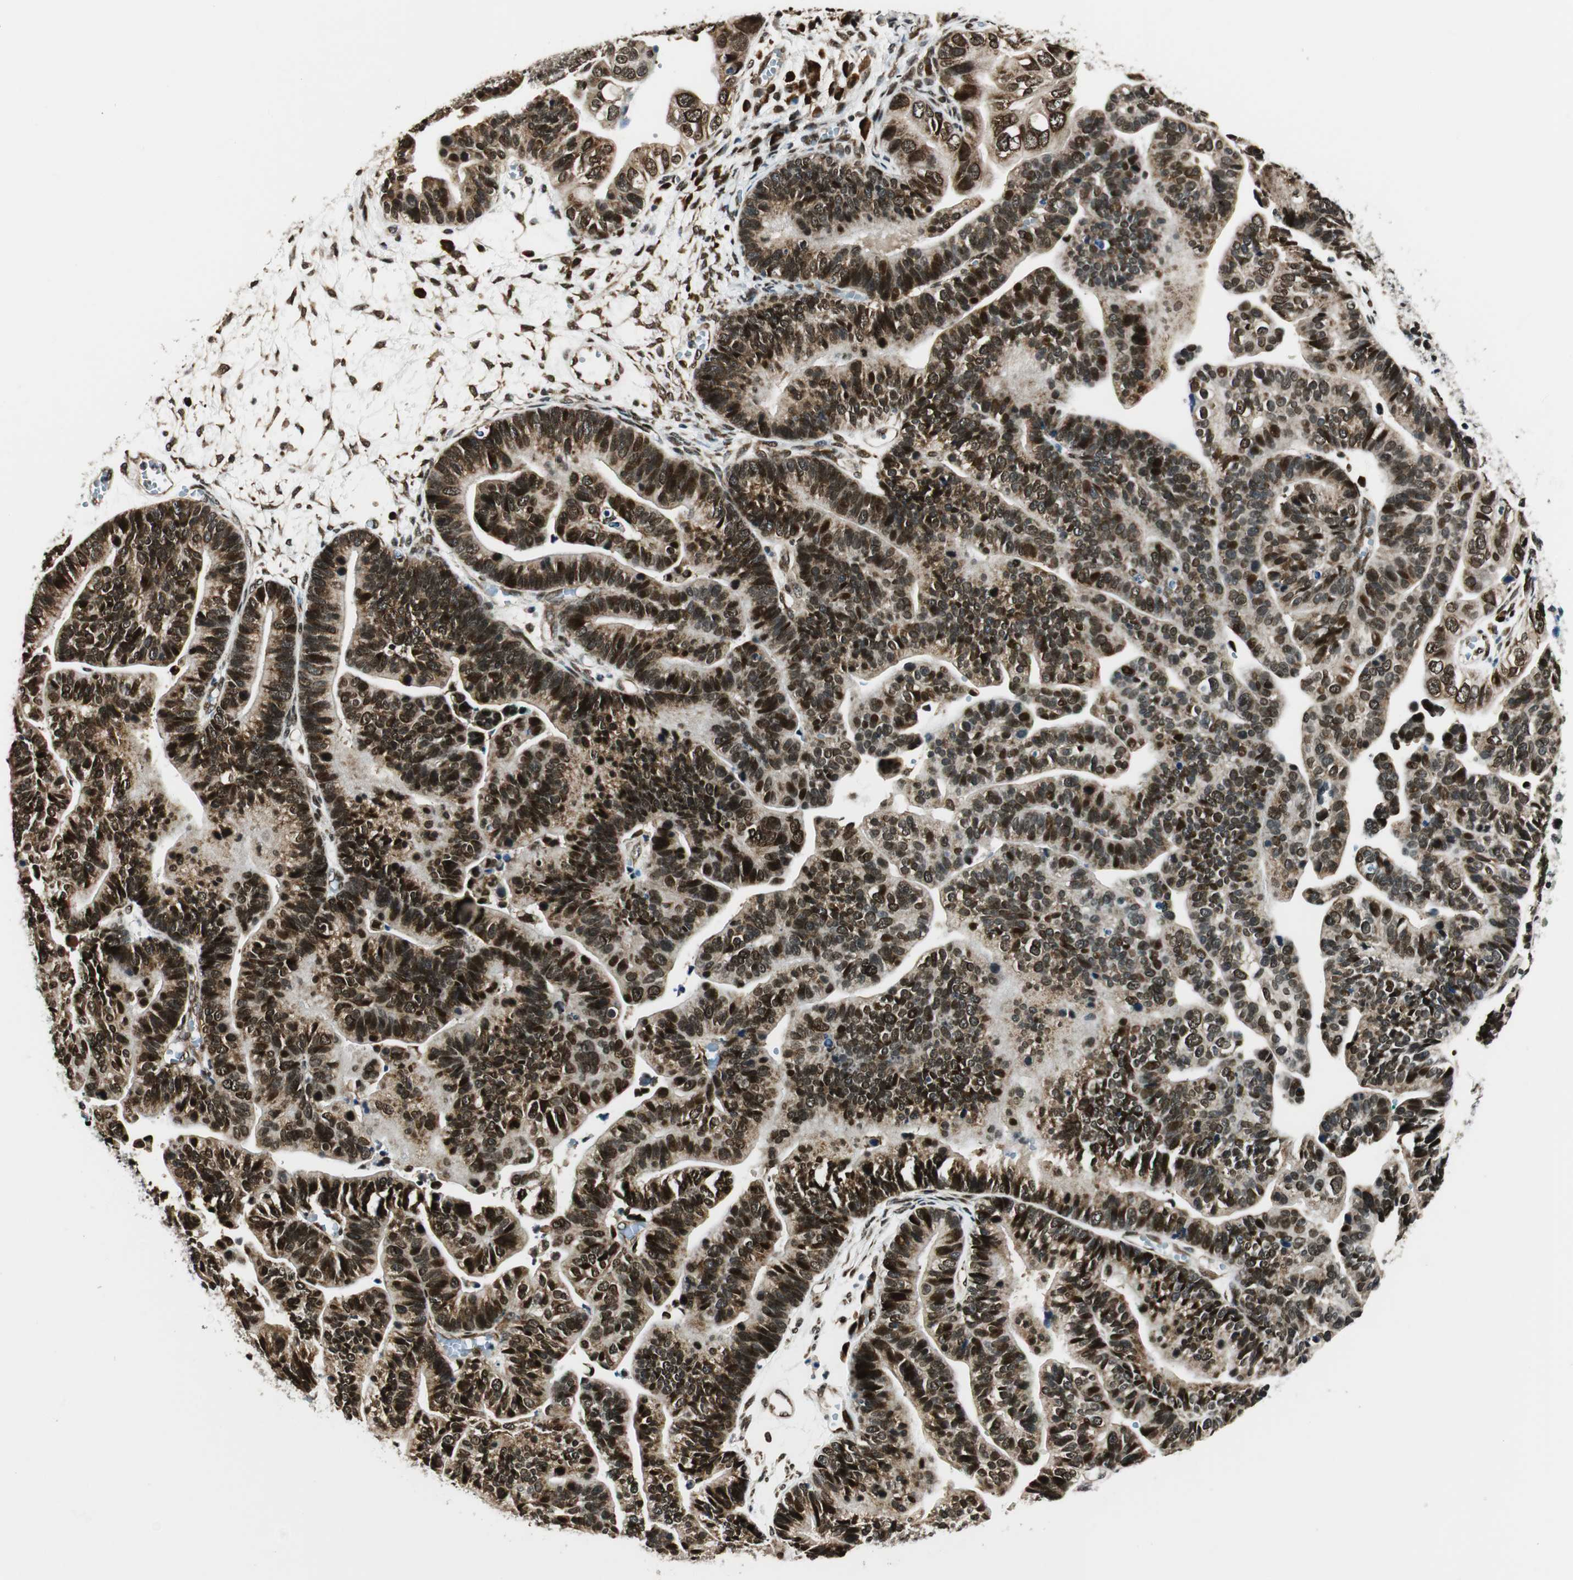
{"staining": {"intensity": "strong", "quantity": ">75%", "location": "cytoplasmic/membranous,nuclear"}, "tissue": "ovarian cancer", "cell_type": "Tumor cells", "image_type": "cancer", "snomed": [{"axis": "morphology", "description": "Cystadenocarcinoma, serous, NOS"}, {"axis": "topography", "description": "Ovary"}], "caption": "Immunohistochemical staining of human serous cystadenocarcinoma (ovarian) shows high levels of strong cytoplasmic/membranous and nuclear protein expression in about >75% of tumor cells.", "gene": "RING1", "patient": {"sex": "female", "age": 56}}